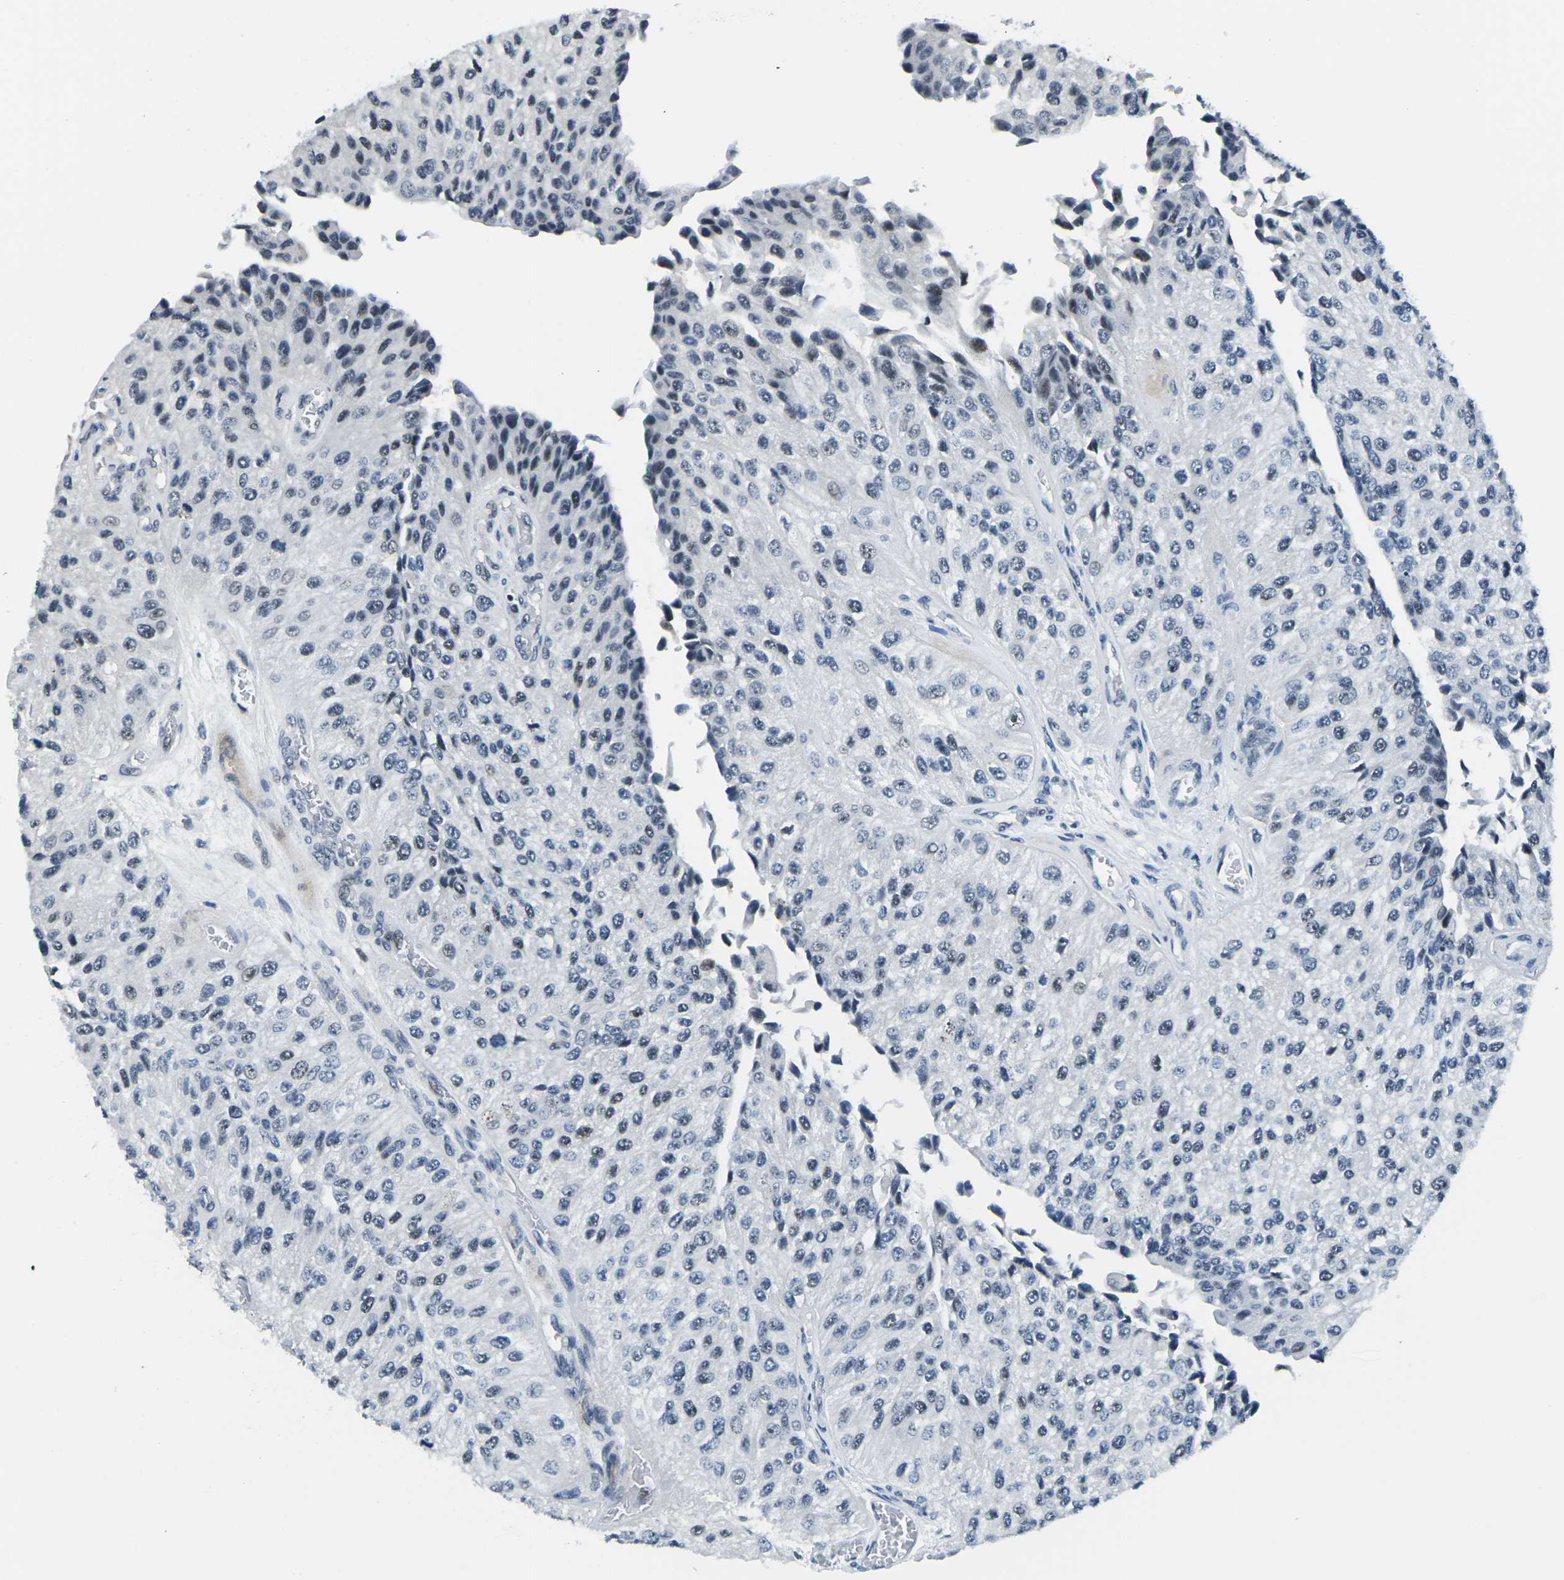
{"staining": {"intensity": "negative", "quantity": "none", "location": "none"}, "tissue": "urothelial cancer", "cell_type": "Tumor cells", "image_type": "cancer", "snomed": [{"axis": "morphology", "description": "Urothelial carcinoma, High grade"}, {"axis": "topography", "description": "Kidney"}, {"axis": "topography", "description": "Urinary bladder"}], "caption": "Tumor cells are negative for brown protein staining in urothelial cancer. The staining is performed using DAB brown chromogen with nuclei counter-stained in using hematoxylin.", "gene": "PRPF8", "patient": {"sex": "male", "age": 77}}